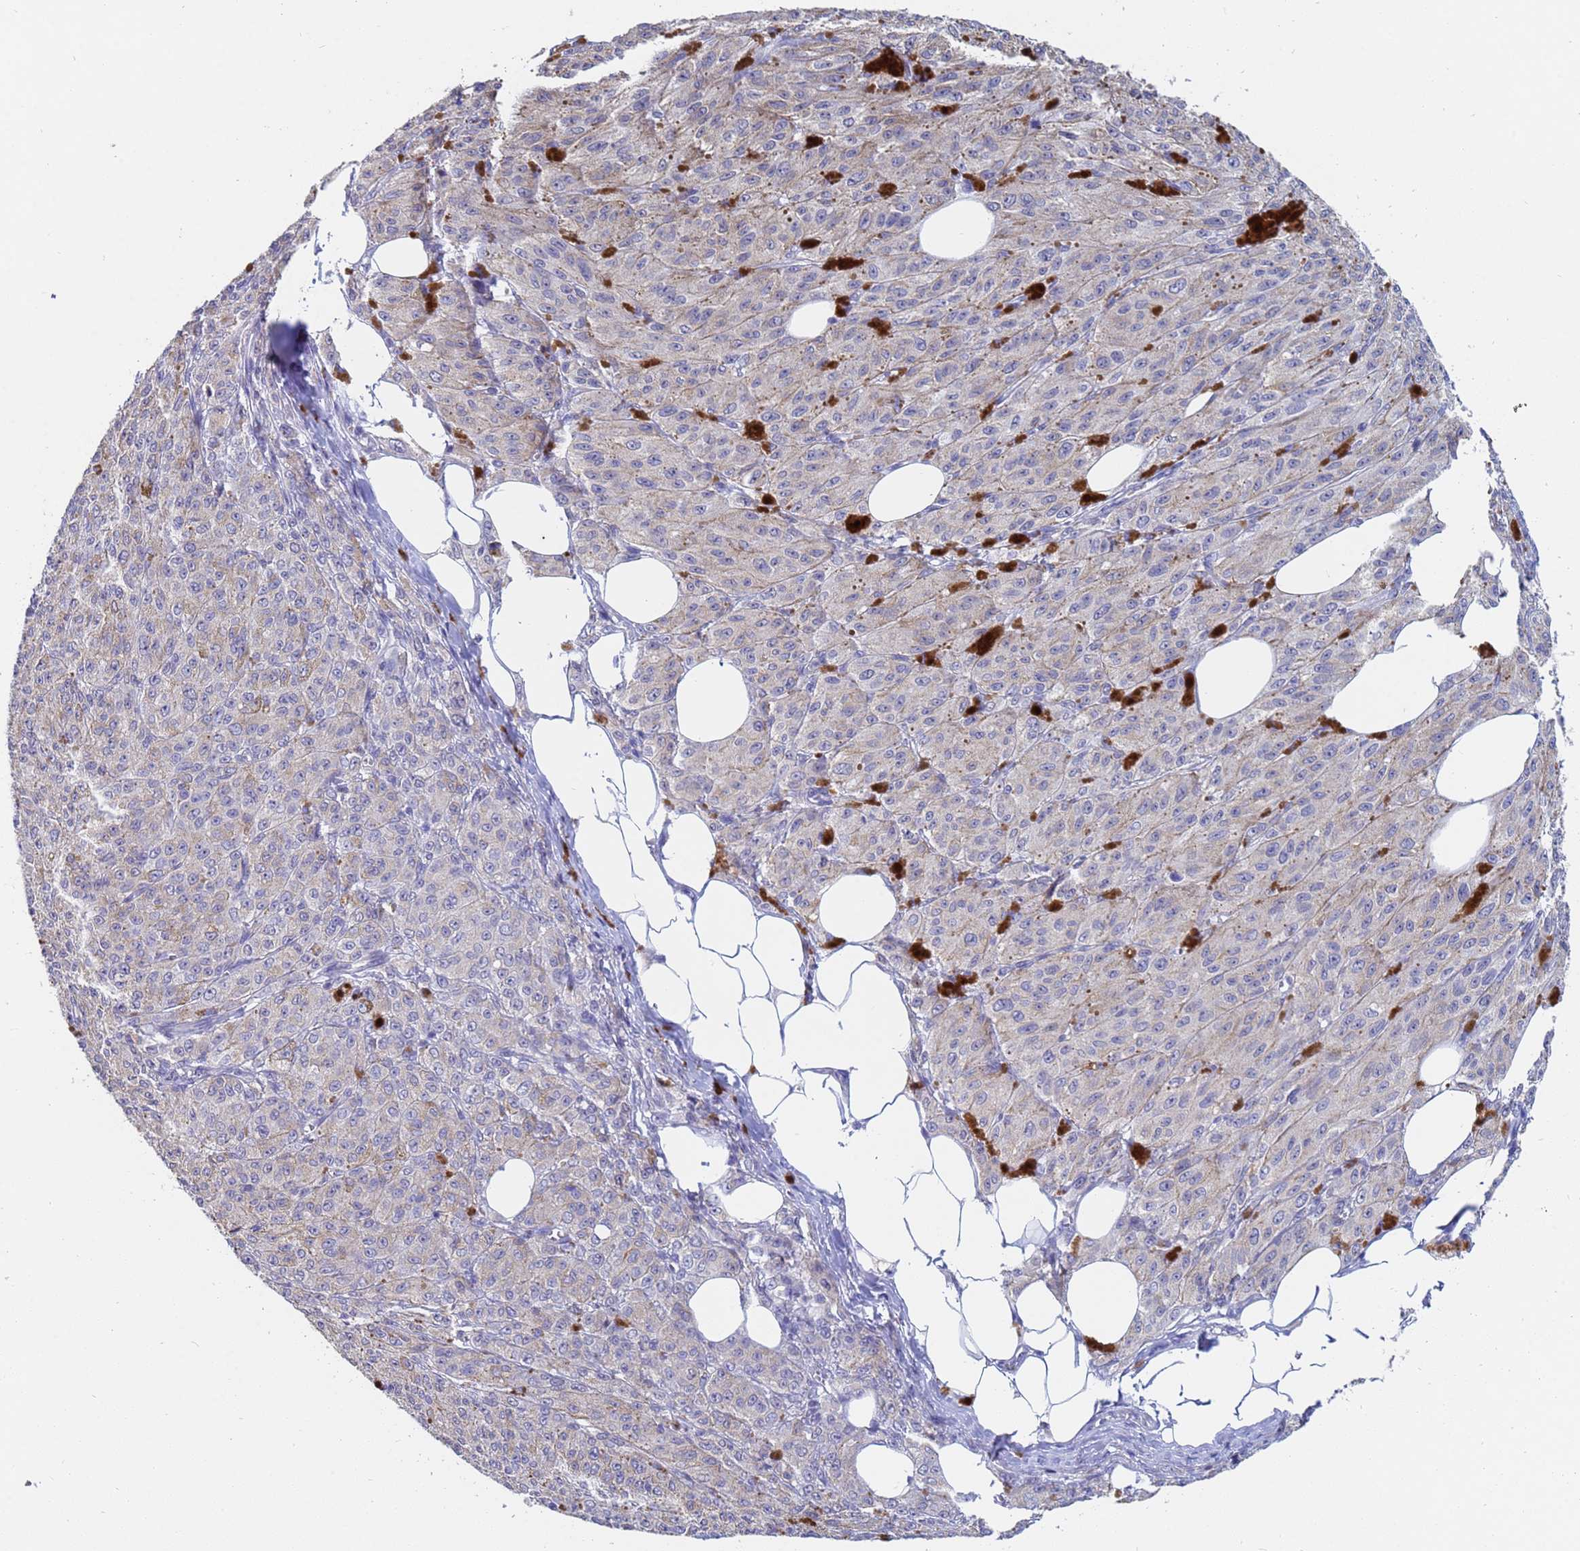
{"staining": {"intensity": "negative", "quantity": "none", "location": "none"}, "tissue": "melanoma", "cell_type": "Tumor cells", "image_type": "cancer", "snomed": [{"axis": "morphology", "description": "Malignant melanoma, NOS"}, {"axis": "topography", "description": "Skin"}], "caption": "Immunohistochemical staining of melanoma reveals no significant expression in tumor cells. (DAB immunohistochemistry (IHC), high magnification).", "gene": "IHO1", "patient": {"sex": "female", "age": 52}}